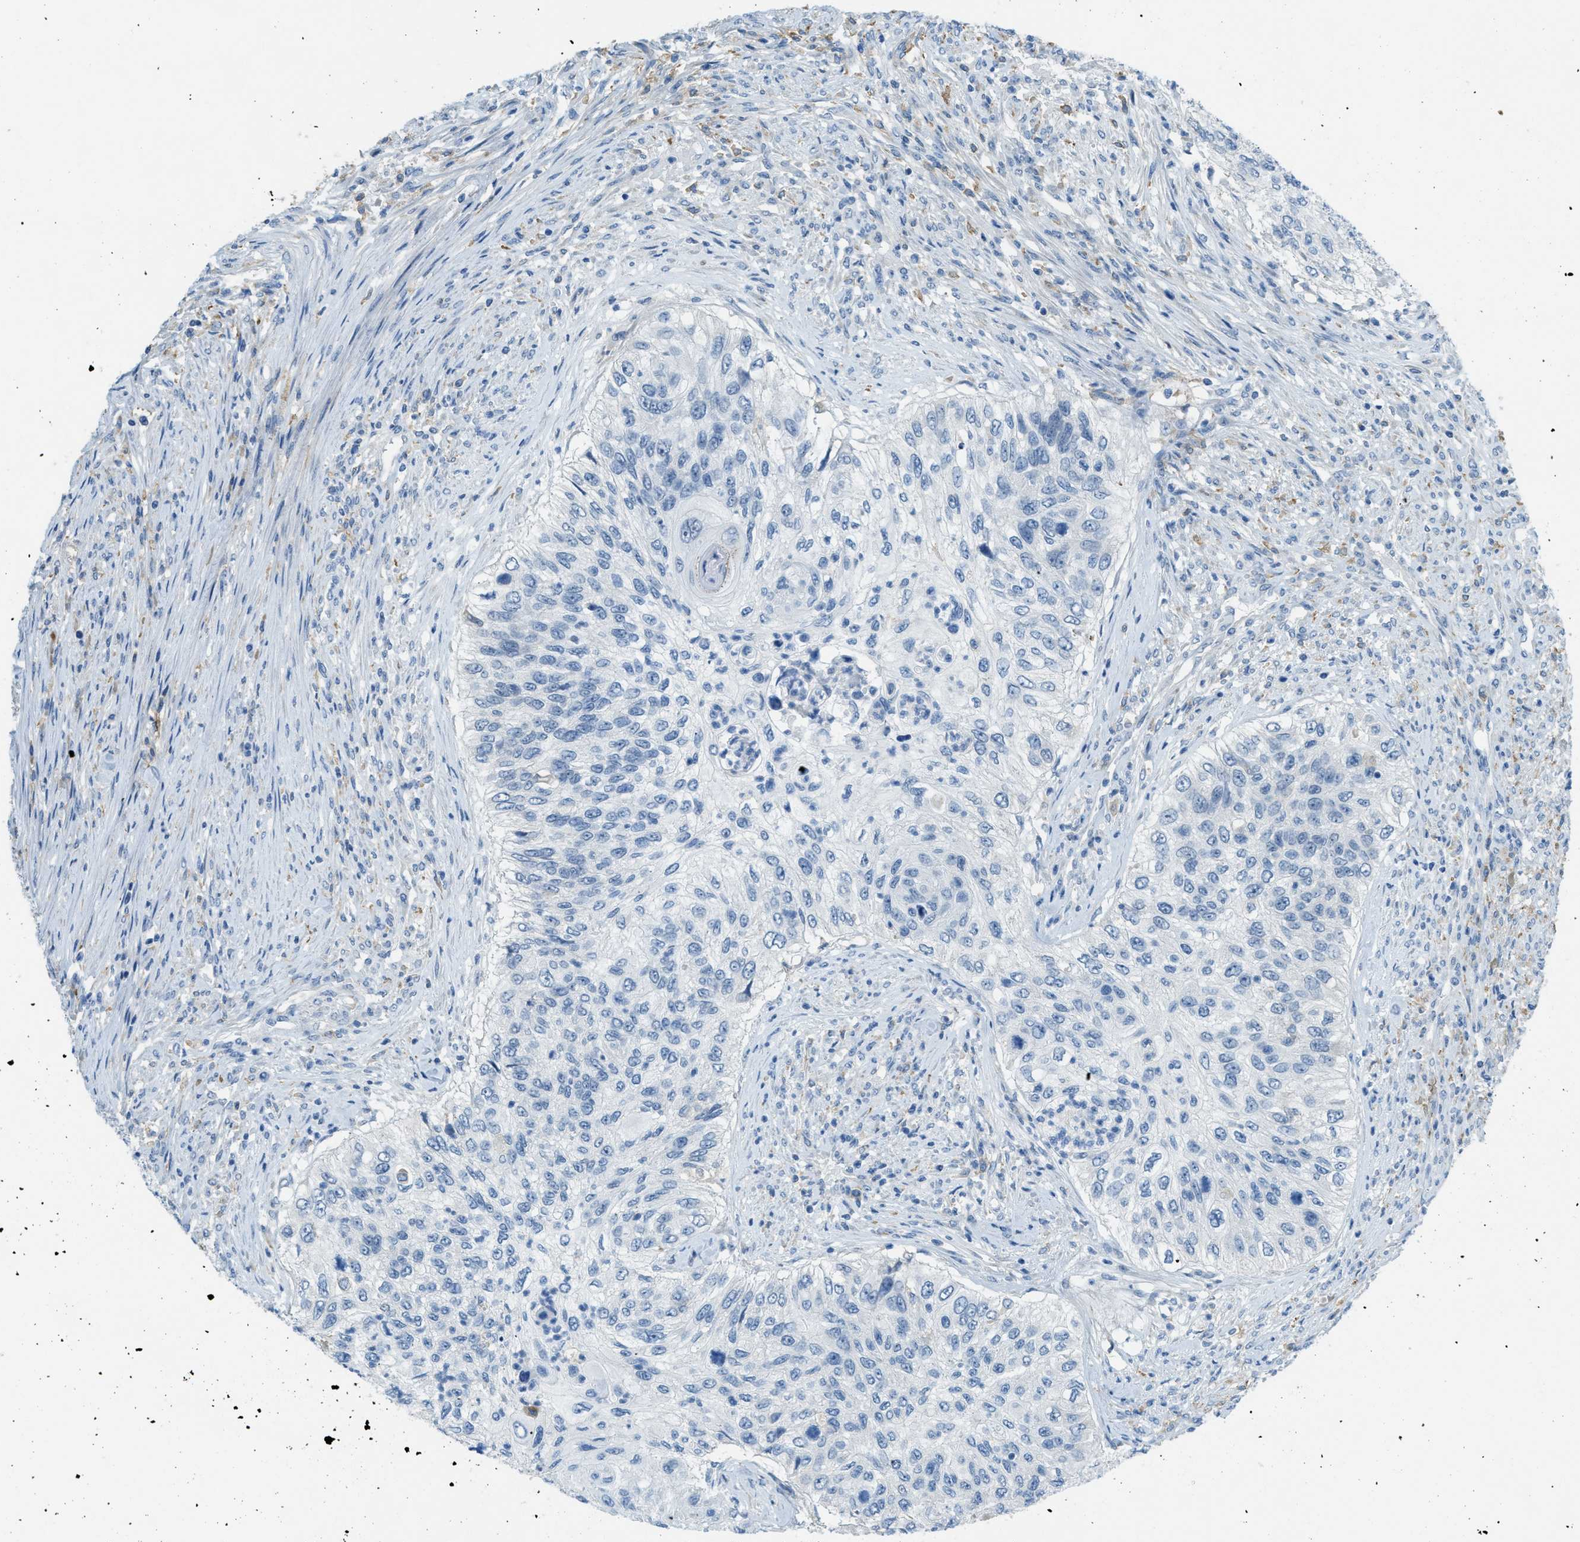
{"staining": {"intensity": "negative", "quantity": "none", "location": "none"}, "tissue": "urothelial cancer", "cell_type": "Tumor cells", "image_type": "cancer", "snomed": [{"axis": "morphology", "description": "Urothelial carcinoma, High grade"}, {"axis": "topography", "description": "Urinary bladder"}], "caption": "A histopathology image of human urothelial cancer is negative for staining in tumor cells.", "gene": "KLHL8", "patient": {"sex": "female", "age": 60}}